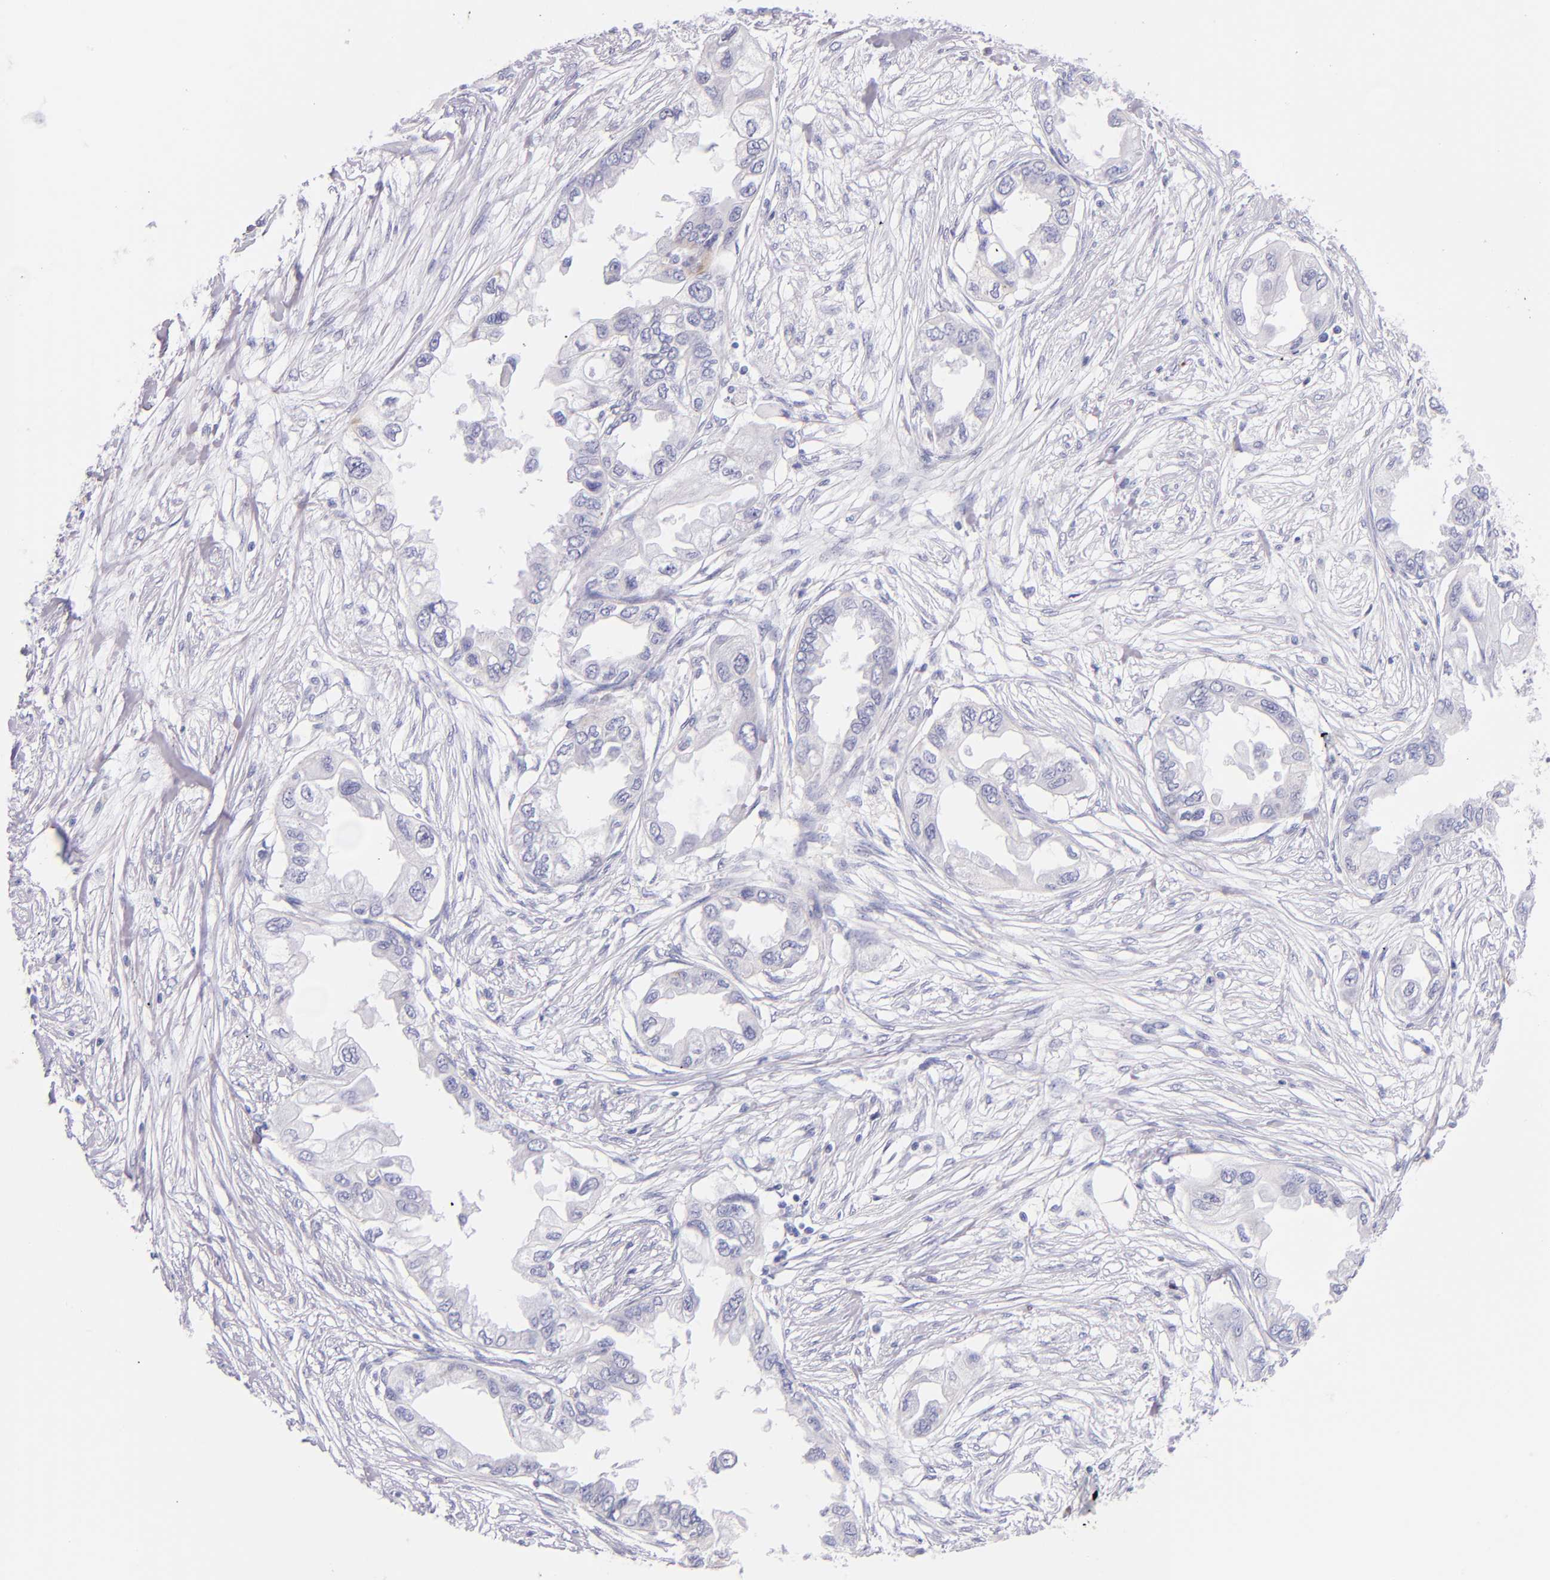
{"staining": {"intensity": "negative", "quantity": "none", "location": "none"}, "tissue": "endometrial cancer", "cell_type": "Tumor cells", "image_type": "cancer", "snomed": [{"axis": "morphology", "description": "Adenocarcinoma, NOS"}, {"axis": "topography", "description": "Endometrium"}], "caption": "A high-resolution micrograph shows immunohistochemistry staining of endometrial cancer, which reveals no significant expression in tumor cells.", "gene": "IRF4", "patient": {"sex": "female", "age": 67}}